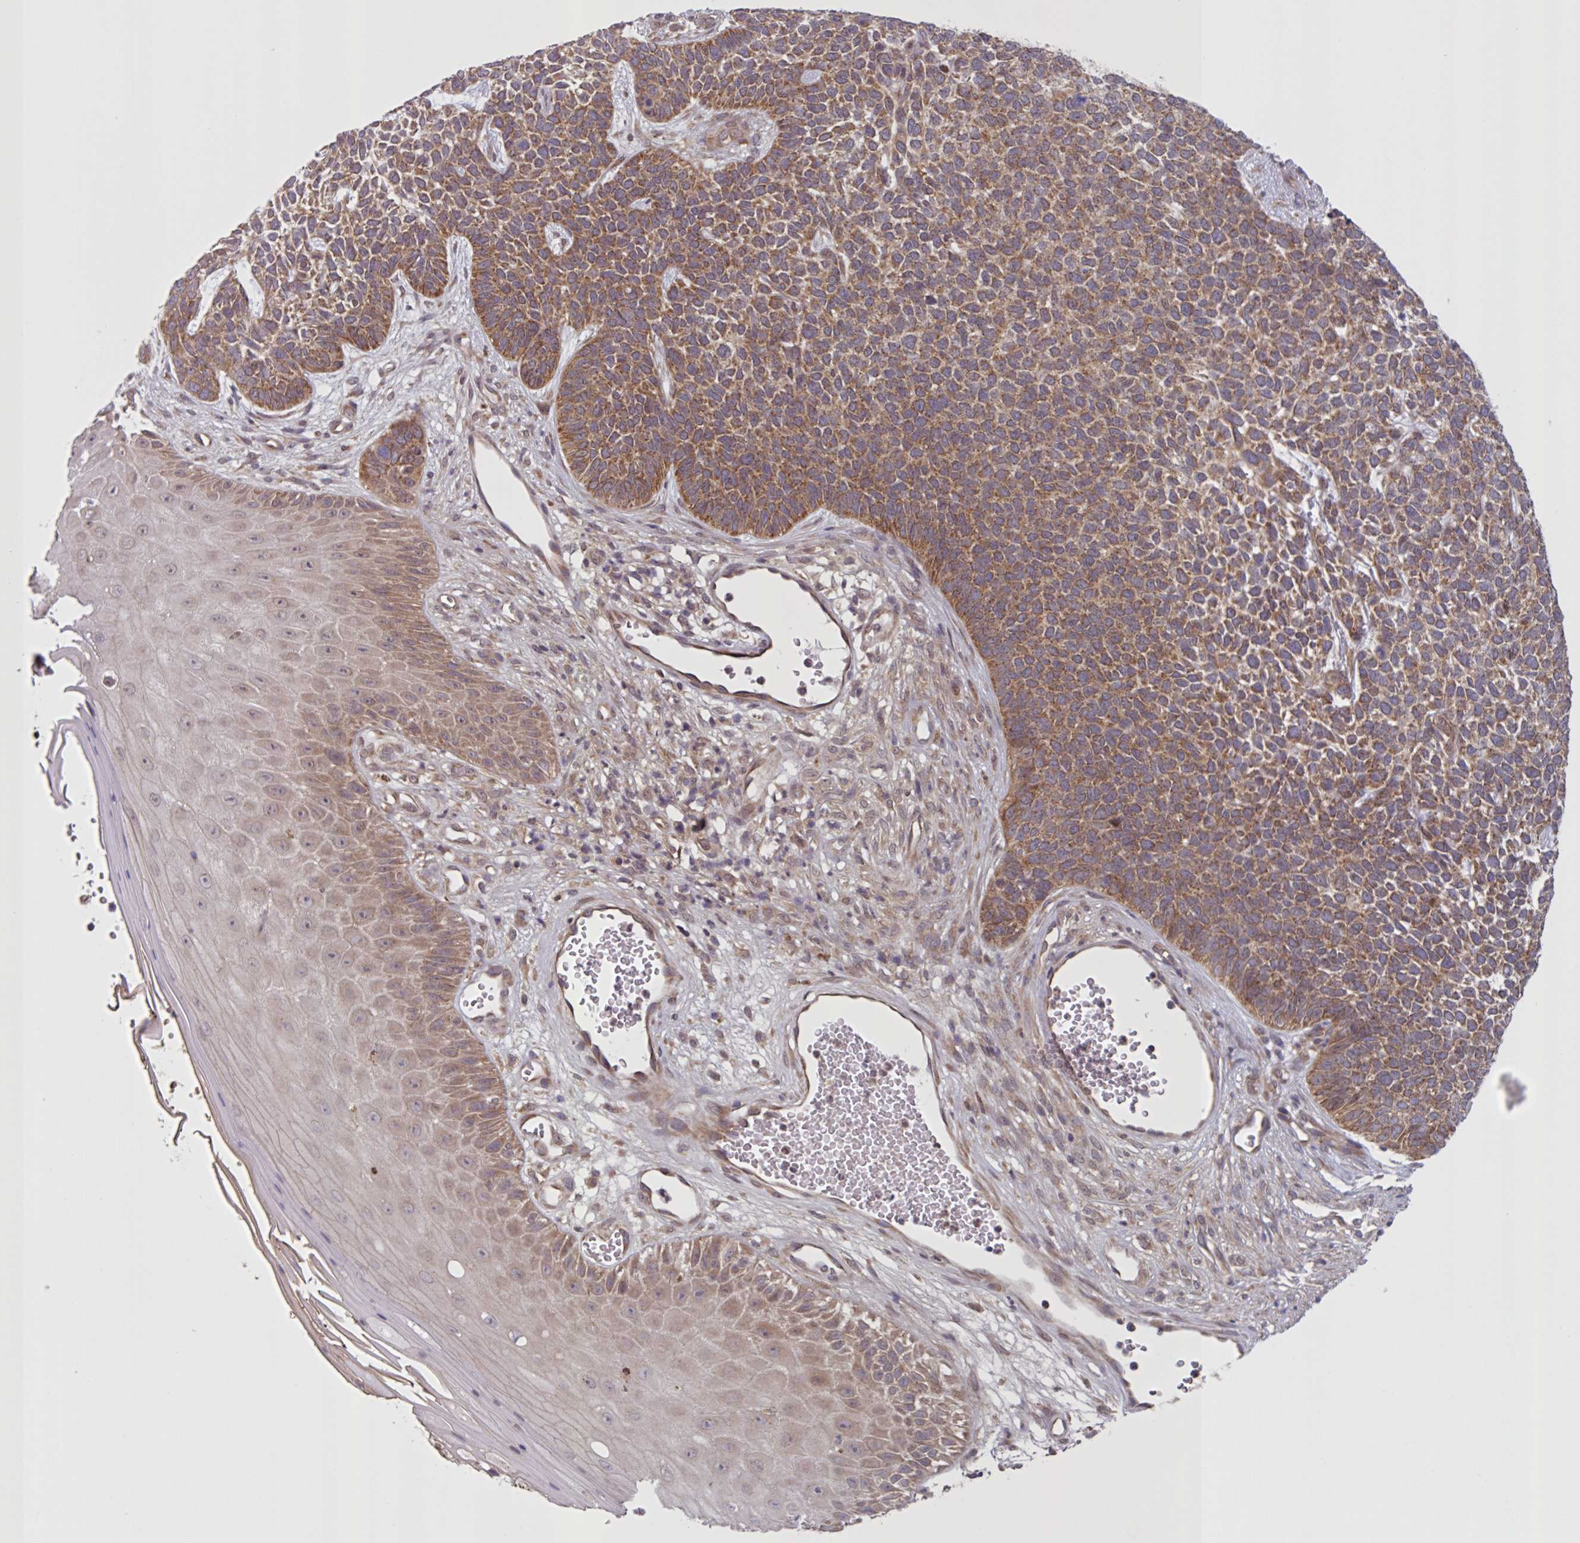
{"staining": {"intensity": "moderate", "quantity": ">75%", "location": "cytoplasmic/membranous"}, "tissue": "skin cancer", "cell_type": "Tumor cells", "image_type": "cancer", "snomed": [{"axis": "morphology", "description": "Basal cell carcinoma"}, {"axis": "topography", "description": "Skin"}], "caption": "Skin cancer stained for a protein (brown) shows moderate cytoplasmic/membranous positive expression in approximately >75% of tumor cells.", "gene": "CAMLG", "patient": {"sex": "female", "age": 84}}